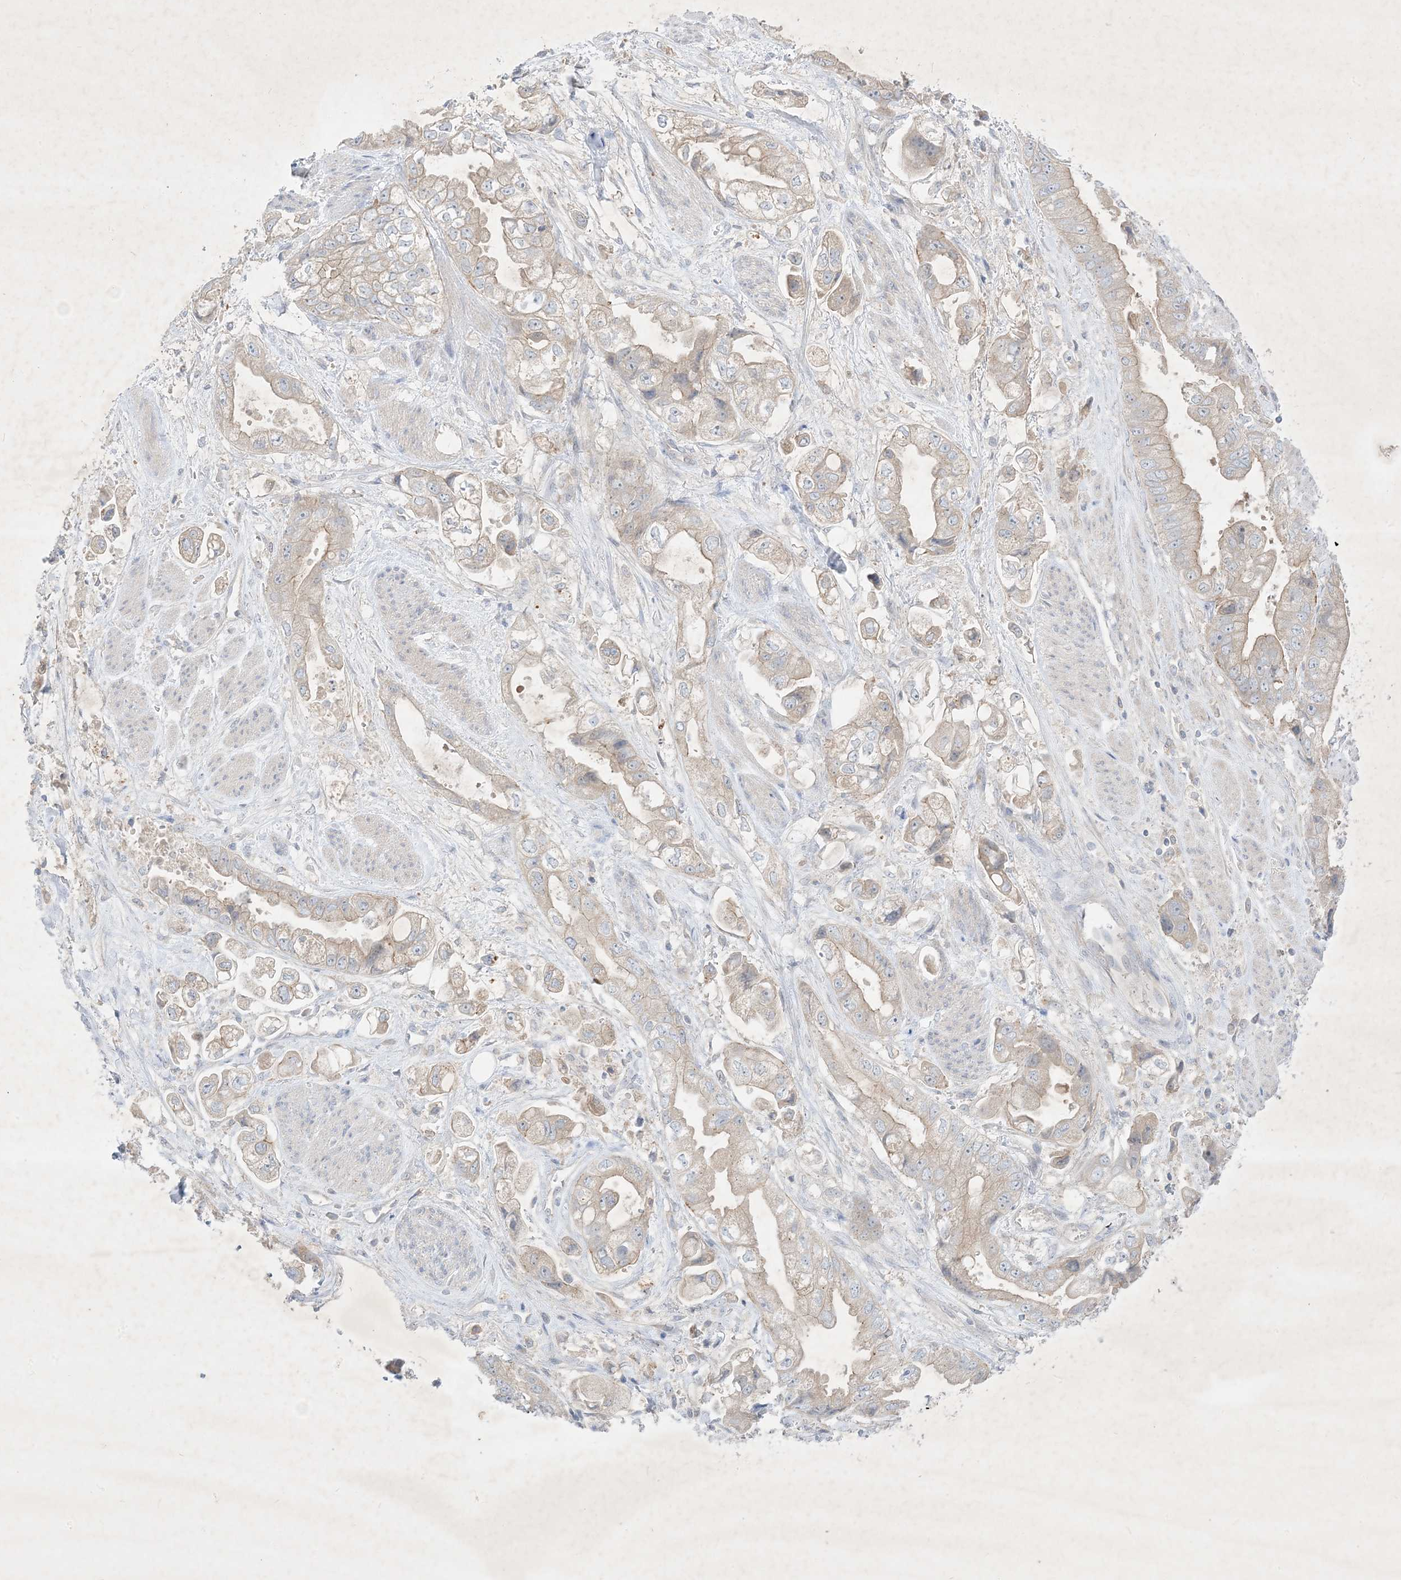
{"staining": {"intensity": "weak", "quantity": "25%-75%", "location": "cytoplasmic/membranous"}, "tissue": "stomach cancer", "cell_type": "Tumor cells", "image_type": "cancer", "snomed": [{"axis": "morphology", "description": "Adenocarcinoma, NOS"}, {"axis": "topography", "description": "Stomach"}], "caption": "Approximately 25%-75% of tumor cells in stomach cancer demonstrate weak cytoplasmic/membranous protein staining as visualized by brown immunohistochemical staining.", "gene": "PLEKHA3", "patient": {"sex": "male", "age": 62}}